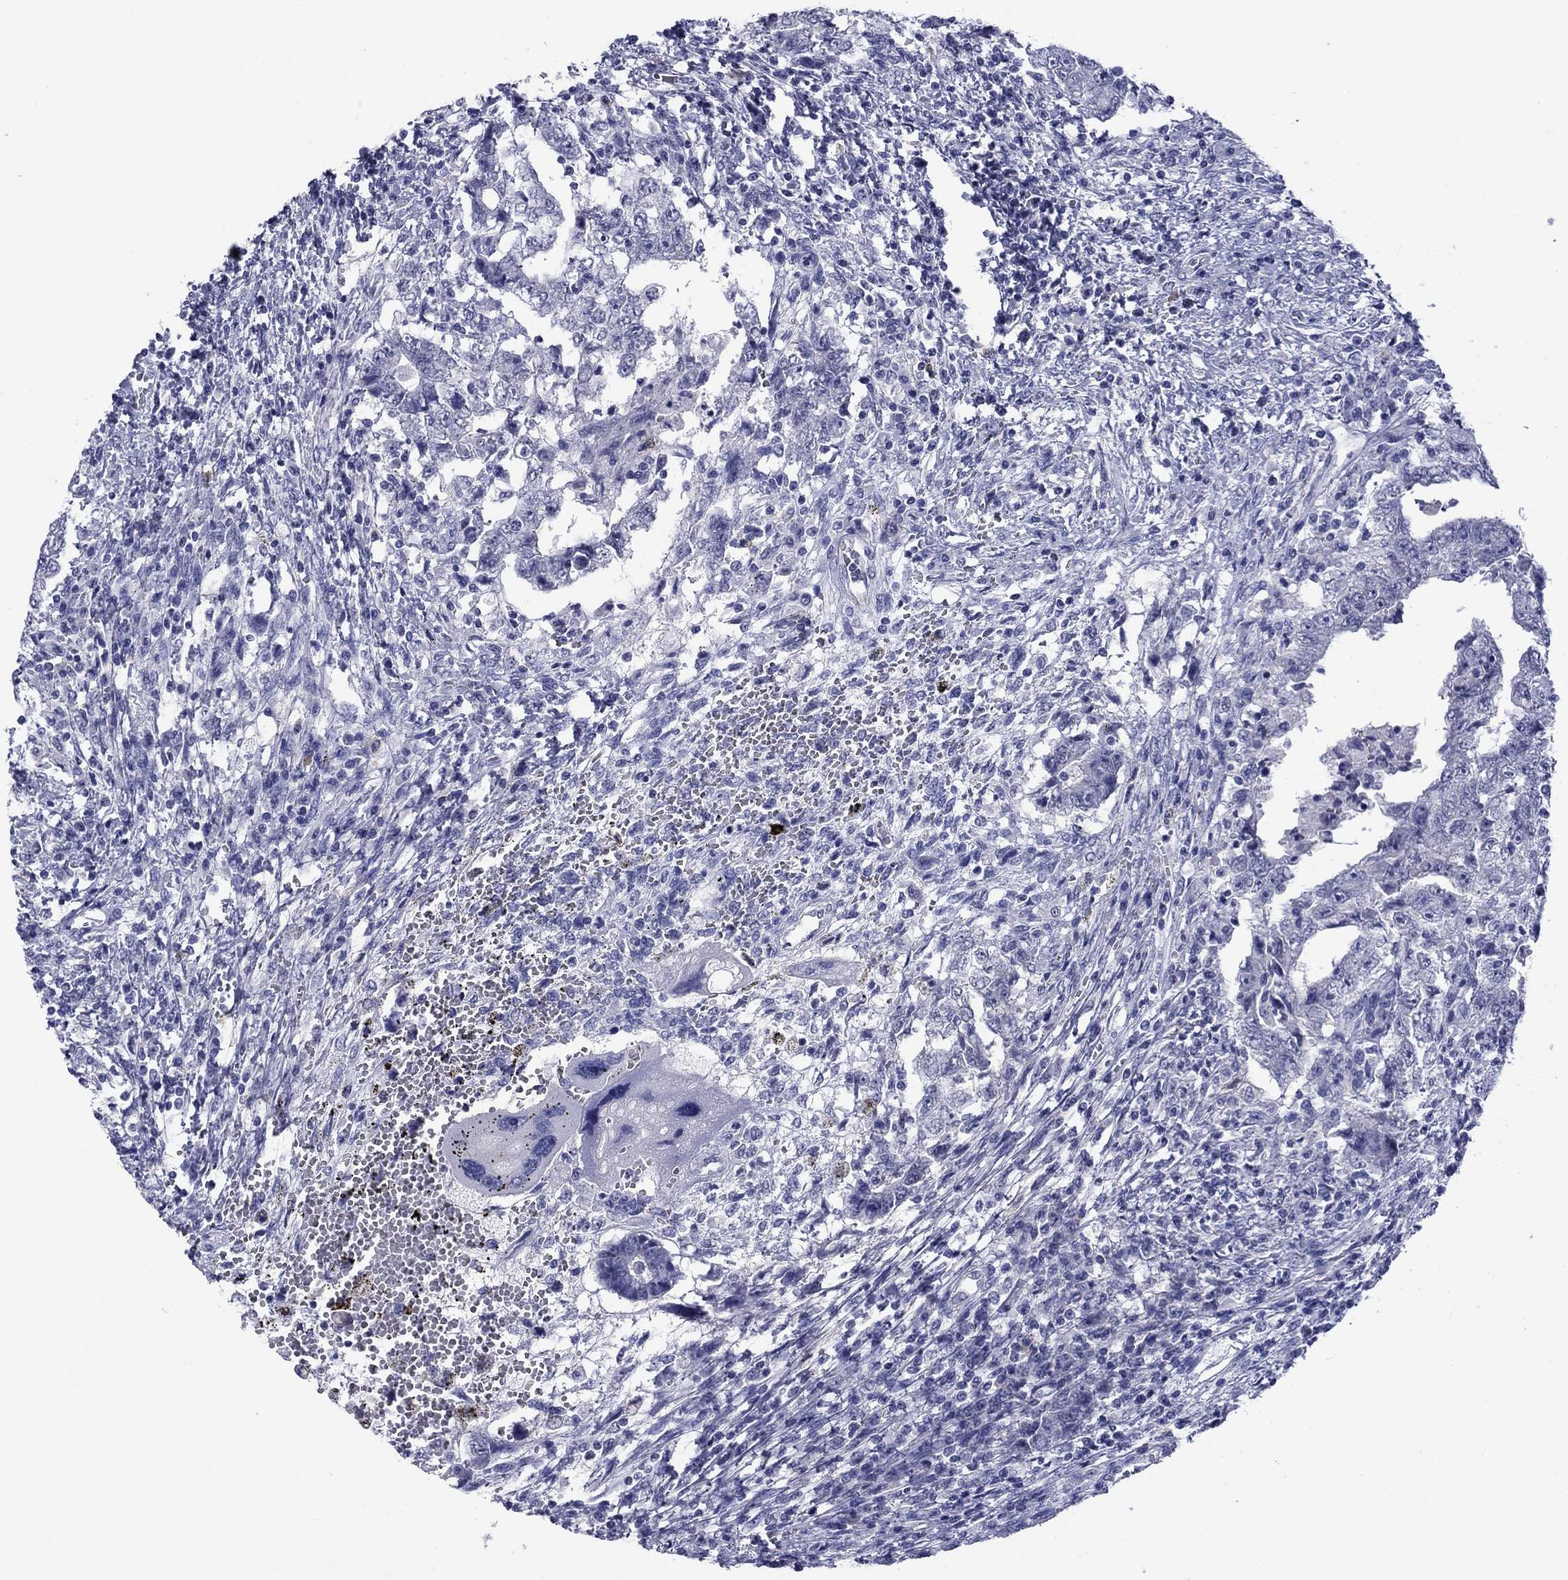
{"staining": {"intensity": "negative", "quantity": "none", "location": "none"}, "tissue": "testis cancer", "cell_type": "Tumor cells", "image_type": "cancer", "snomed": [{"axis": "morphology", "description": "Carcinoma, Embryonal, NOS"}, {"axis": "topography", "description": "Testis"}], "caption": "Embryonal carcinoma (testis) was stained to show a protein in brown. There is no significant positivity in tumor cells. The staining was performed using DAB (3,3'-diaminobenzidine) to visualize the protein expression in brown, while the nuclei were stained in blue with hematoxylin (Magnification: 20x).", "gene": "HAO1", "patient": {"sex": "male", "age": 26}}